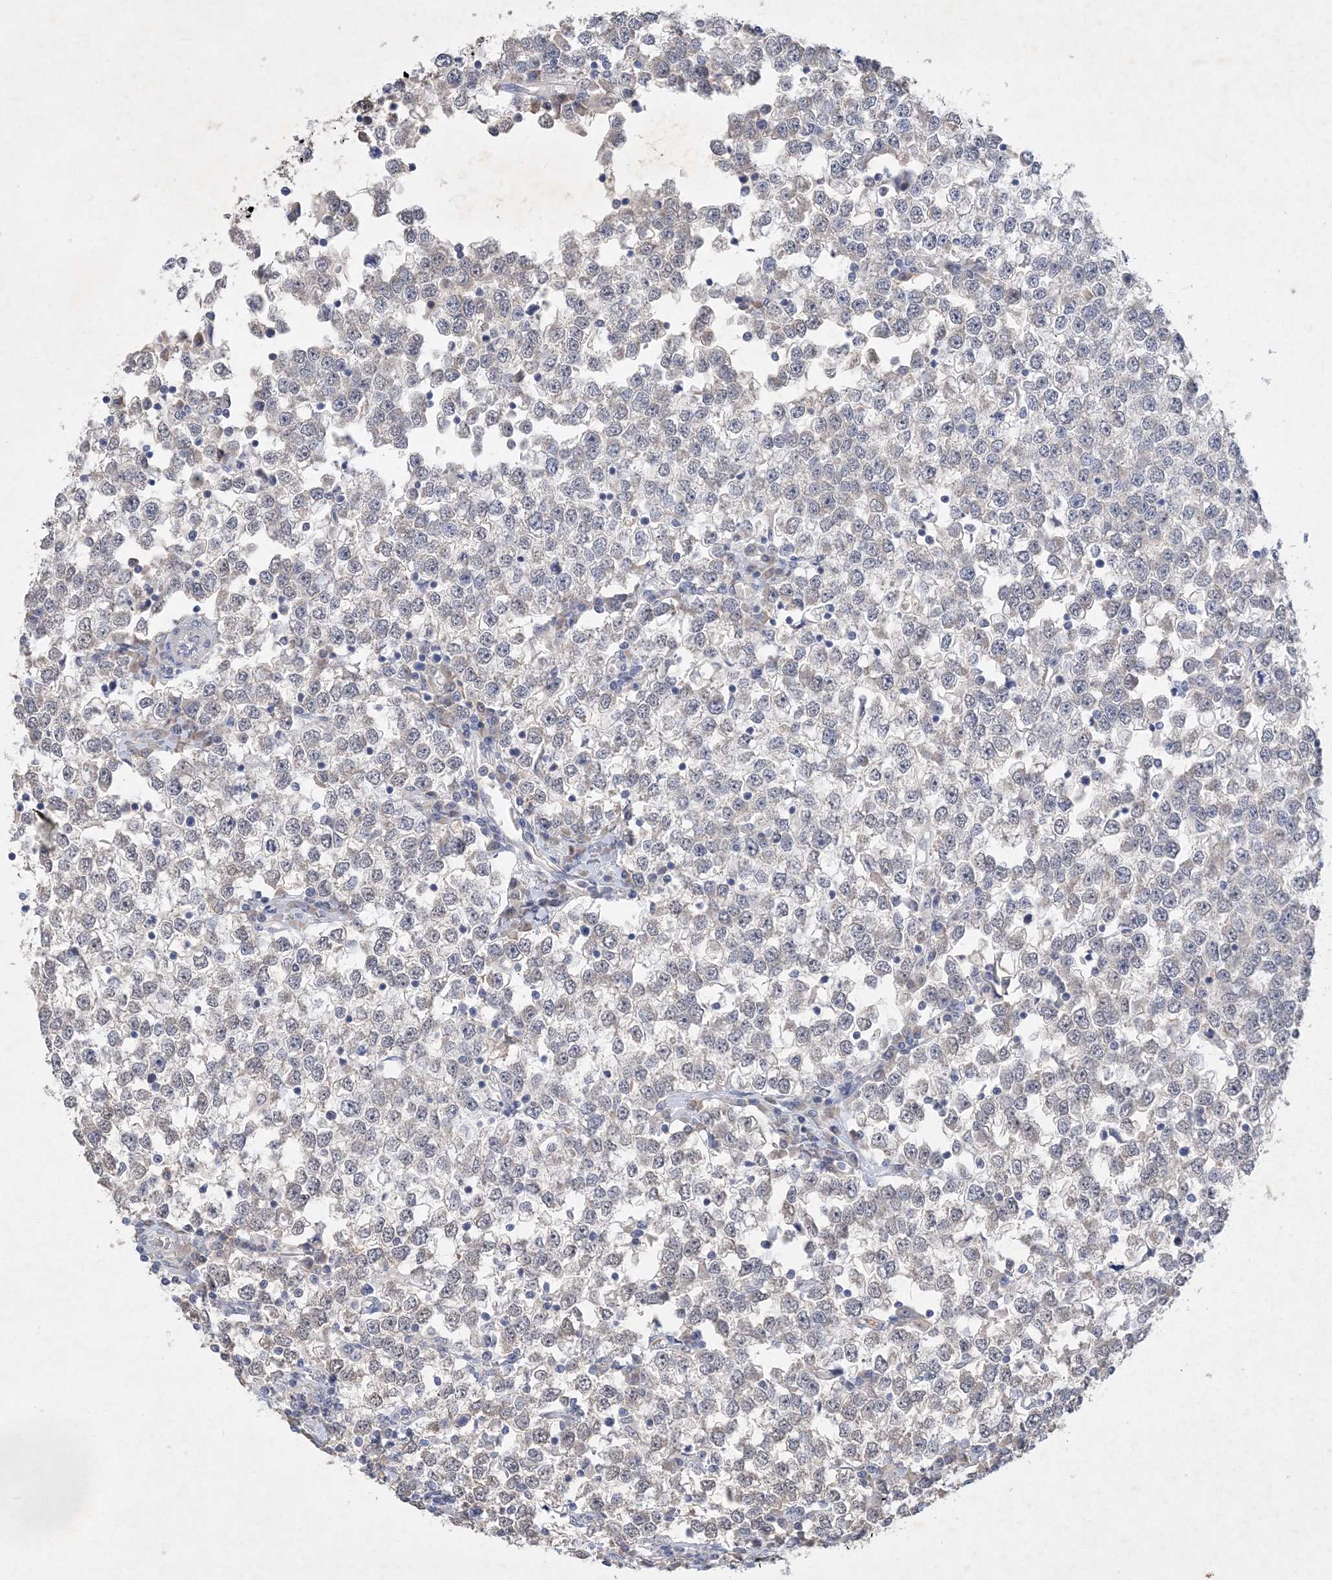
{"staining": {"intensity": "negative", "quantity": "none", "location": "none"}, "tissue": "testis cancer", "cell_type": "Tumor cells", "image_type": "cancer", "snomed": [{"axis": "morphology", "description": "Seminoma, NOS"}, {"axis": "topography", "description": "Testis"}], "caption": "DAB immunohistochemical staining of seminoma (testis) displays no significant positivity in tumor cells. (DAB immunohistochemistry, high magnification).", "gene": "C11orf58", "patient": {"sex": "male", "age": 65}}